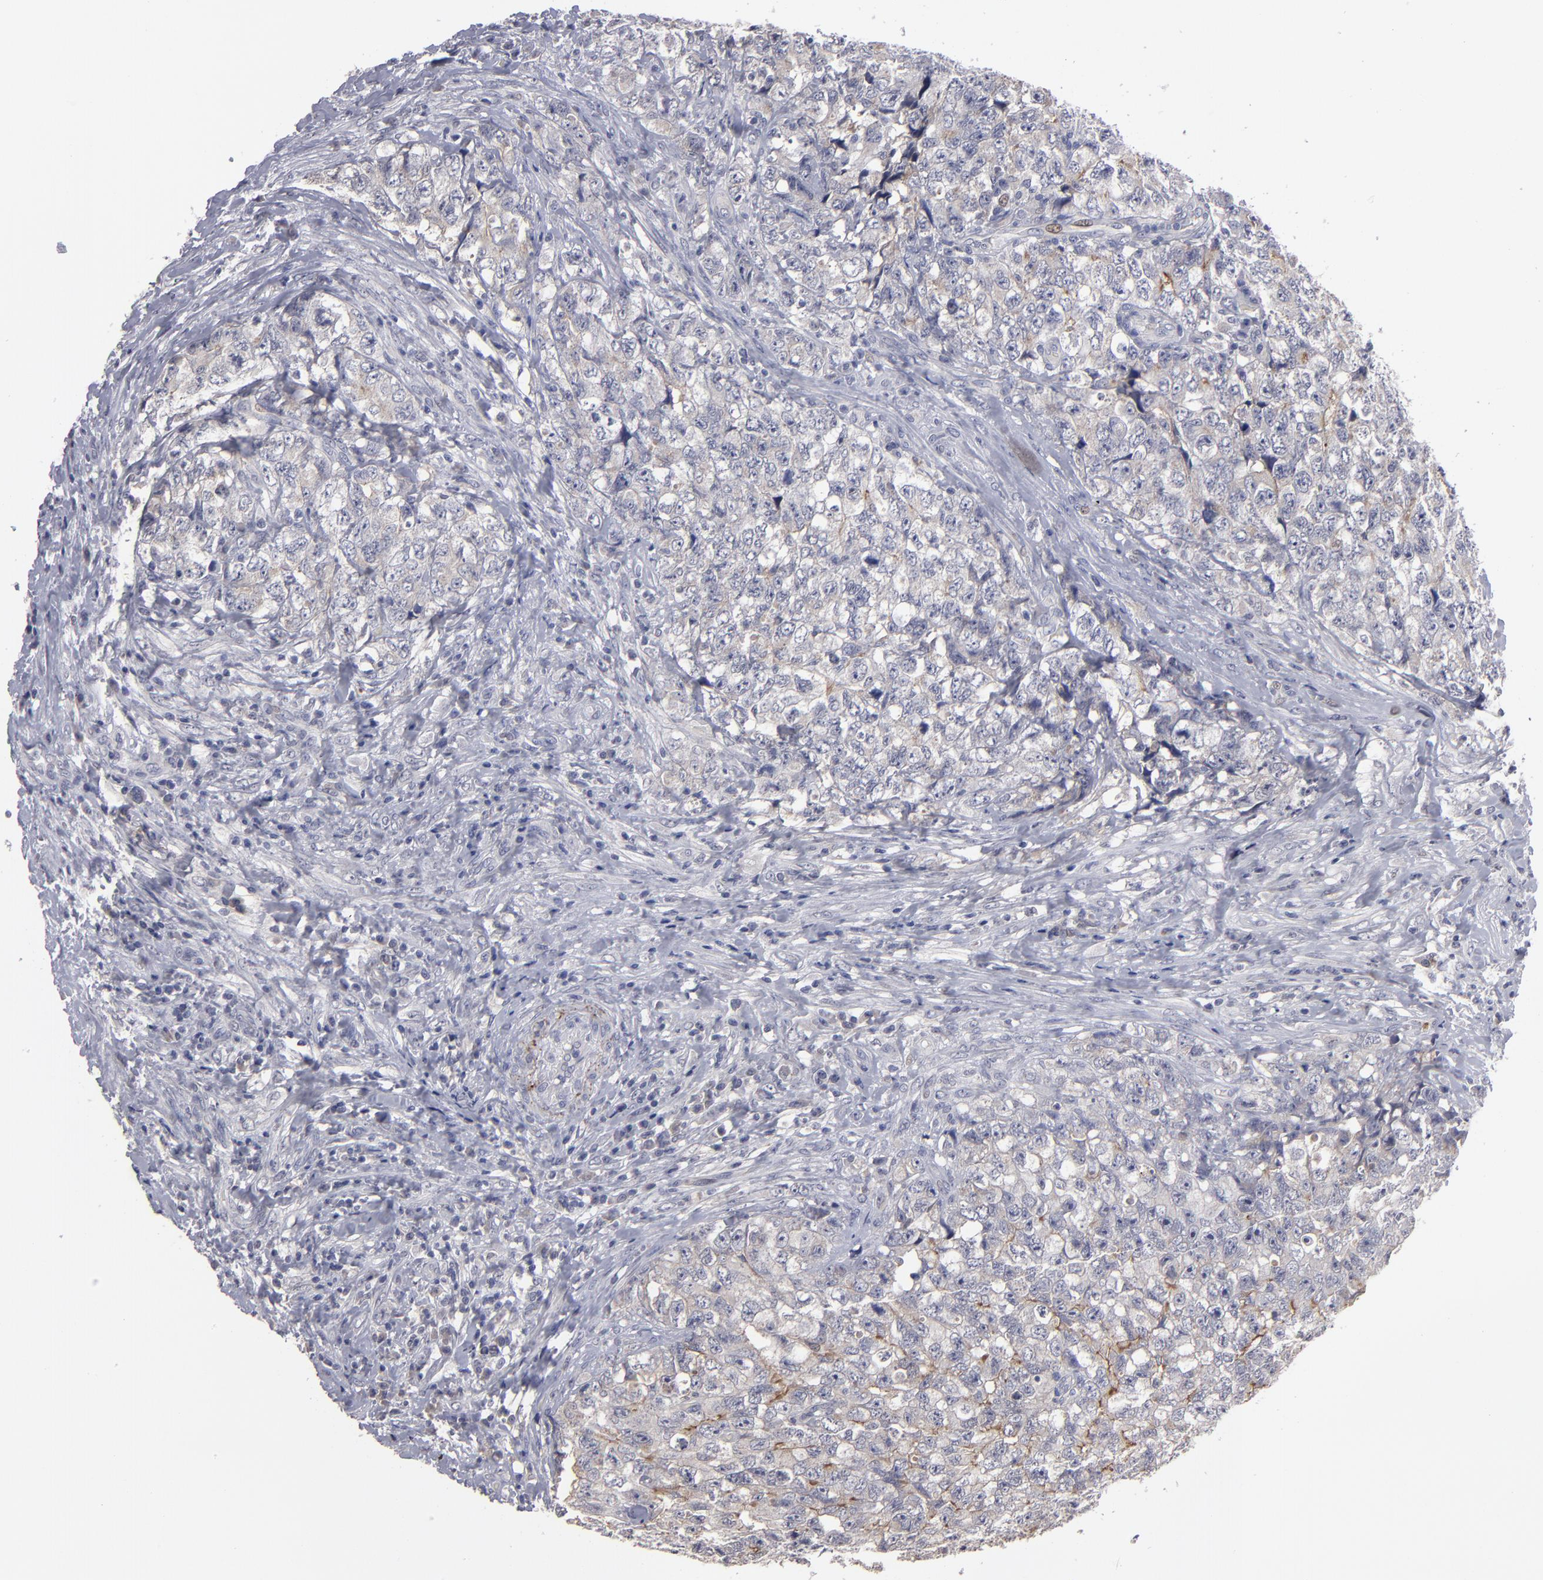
{"staining": {"intensity": "weak", "quantity": "<25%", "location": "cytoplasmic/membranous"}, "tissue": "testis cancer", "cell_type": "Tumor cells", "image_type": "cancer", "snomed": [{"axis": "morphology", "description": "Carcinoma, Embryonal, NOS"}, {"axis": "topography", "description": "Testis"}], "caption": "Immunohistochemistry (IHC) of human embryonal carcinoma (testis) reveals no expression in tumor cells. (DAB (3,3'-diaminobenzidine) IHC with hematoxylin counter stain).", "gene": "GPM6B", "patient": {"sex": "male", "age": 31}}